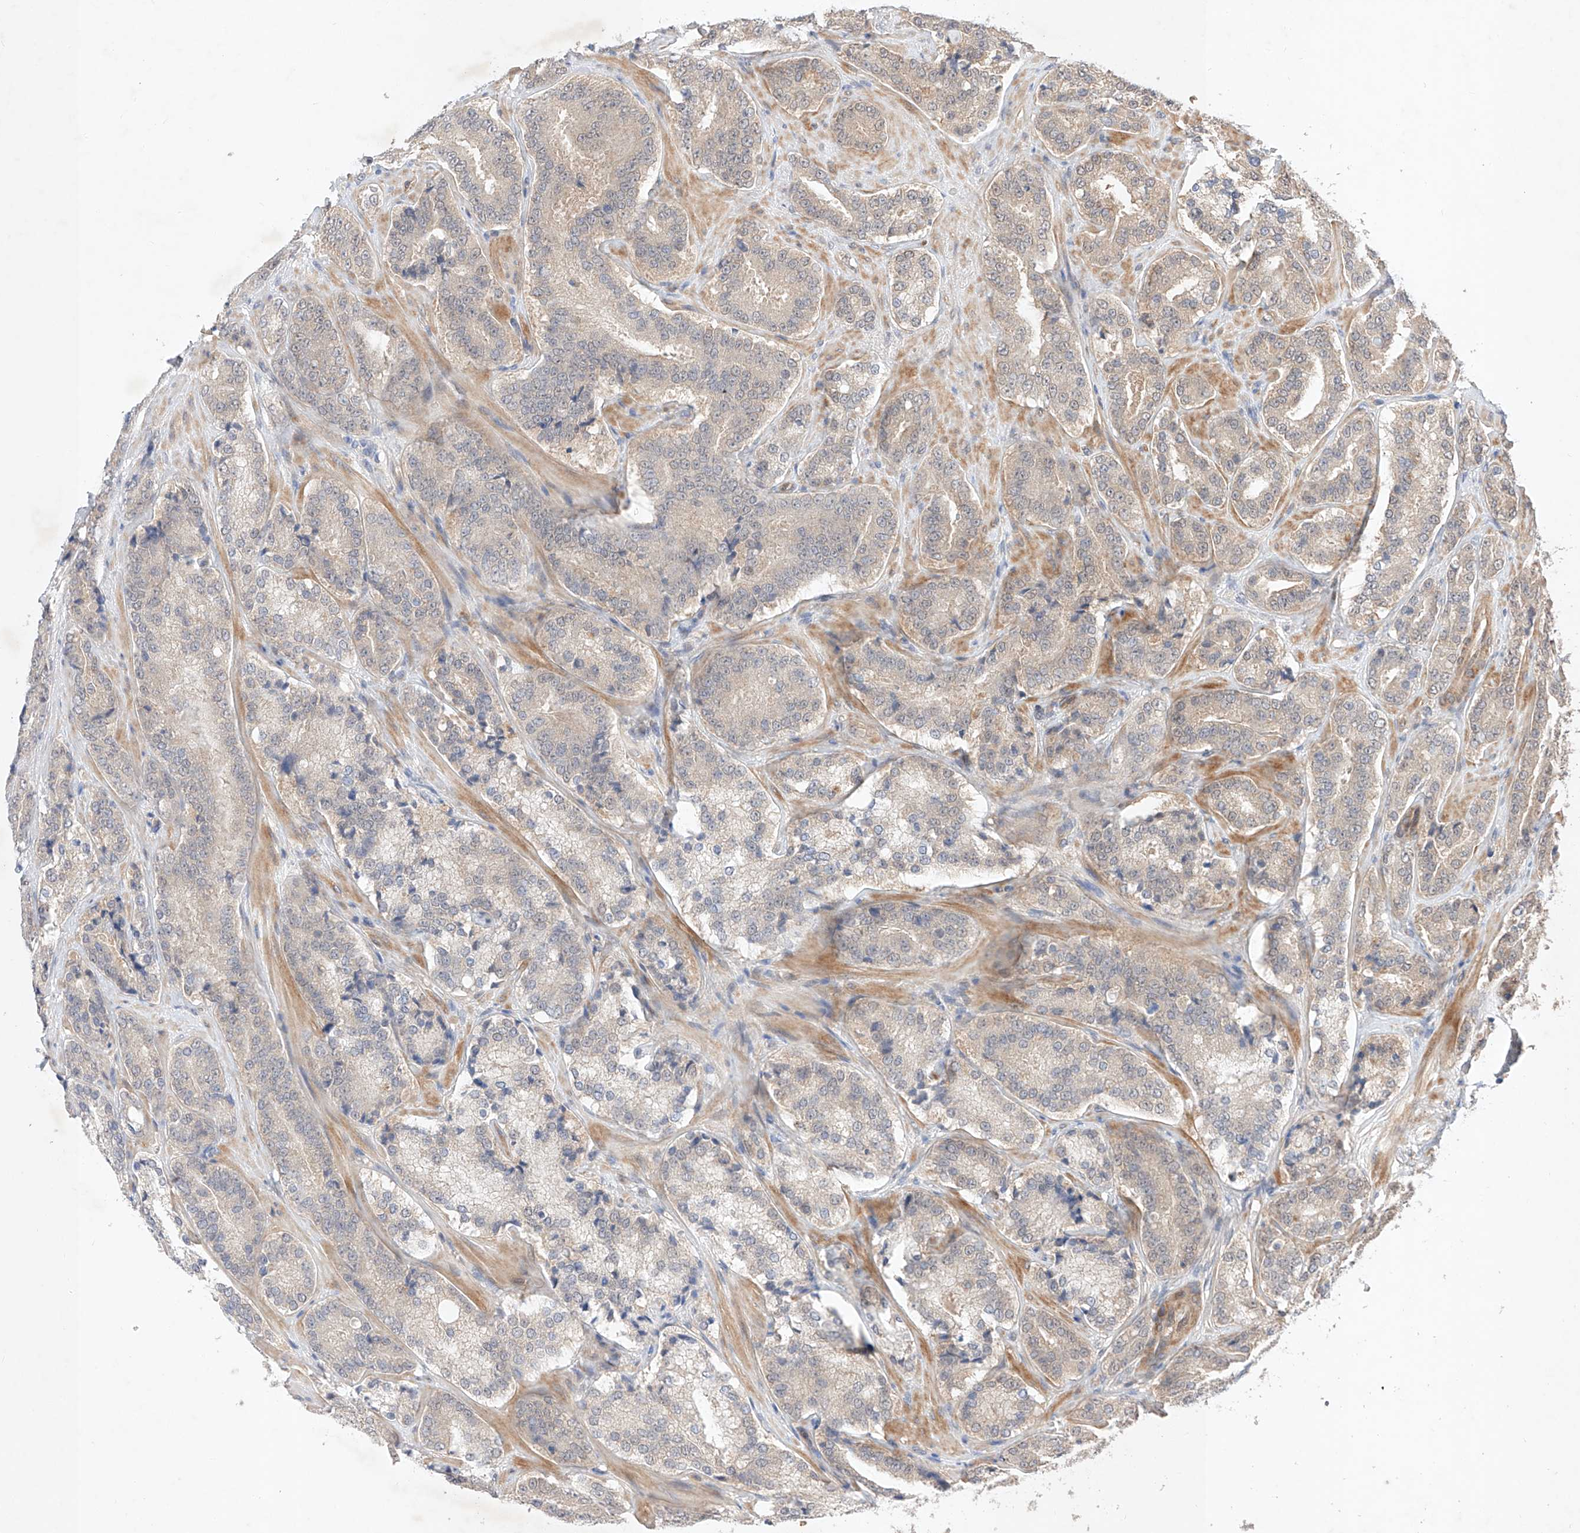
{"staining": {"intensity": "negative", "quantity": "none", "location": "none"}, "tissue": "prostate cancer", "cell_type": "Tumor cells", "image_type": "cancer", "snomed": [{"axis": "morphology", "description": "Adenocarcinoma, High grade"}, {"axis": "topography", "description": "Prostate"}], "caption": "Prostate cancer (high-grade adenocarcinoma) was stained to show a protein in brown. There is no significant staining in tumor cells. (DAB (3,3'-diaminobenzidine) immunohistochemistry with hematoxylin counter stain).", "gene": "ZNF124", "patient": {"sex": "male", "age": 60}}